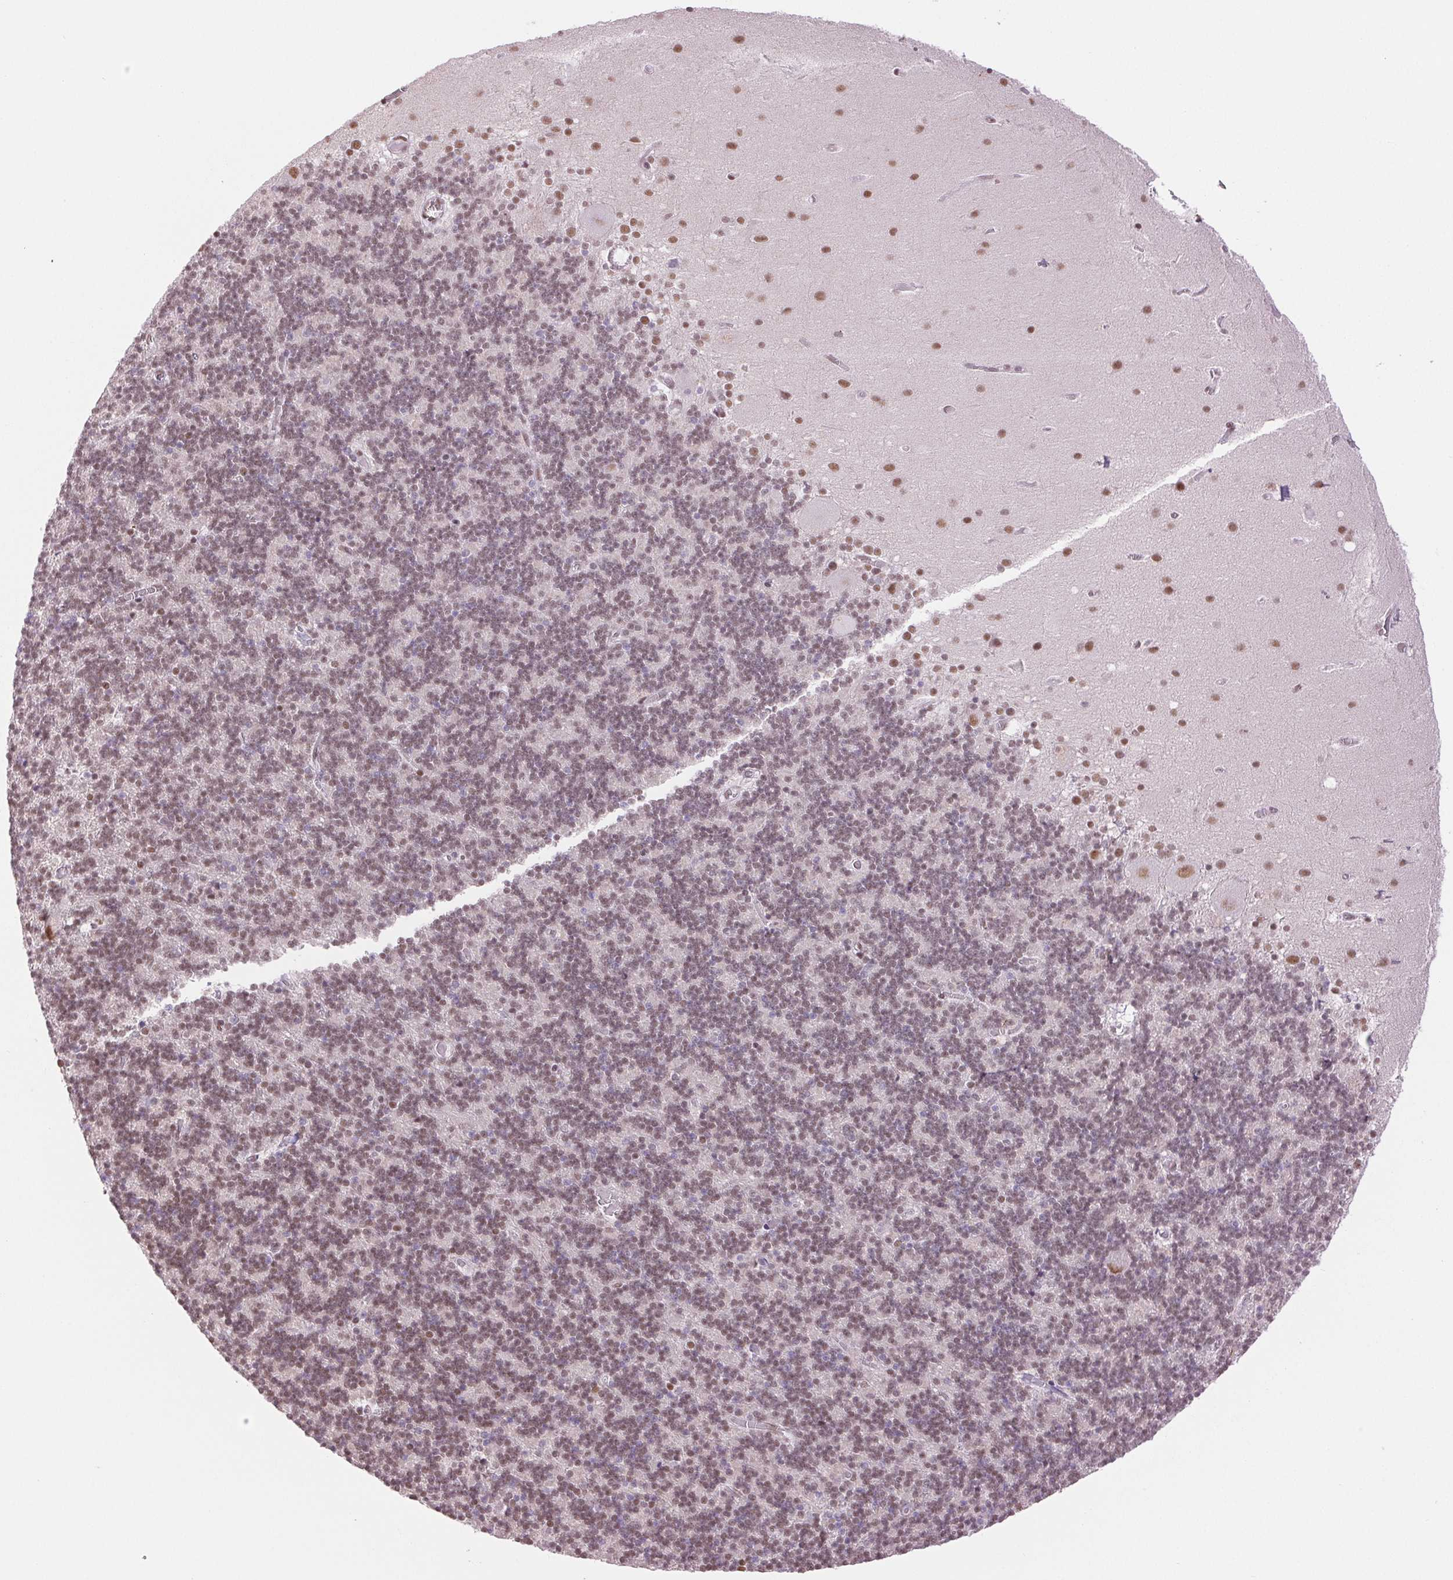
{"staining": {"intensity": "weak", "quantity": "25%-75%", "location": "nuclear"}, "tissue": "cerebellum", "cell_type": "Cells in granular layer", "image_type": "normal", "snomed": [{"axis": "morphology", "description": "Normal tissue, NOS"}, {"axis": "topography", "description": "Cerebellum"}], "caption": "High-magnification brightfield microscopy of benign cerebellum stained with DAB (brown) and counterstained with hematoxylin (blue). cells in granular layer exhibit weak nuclear expression is present in approximately25%-75% of cells.", "gene": "ZFR2", "patient": {"sex": "male", "age": 70}}